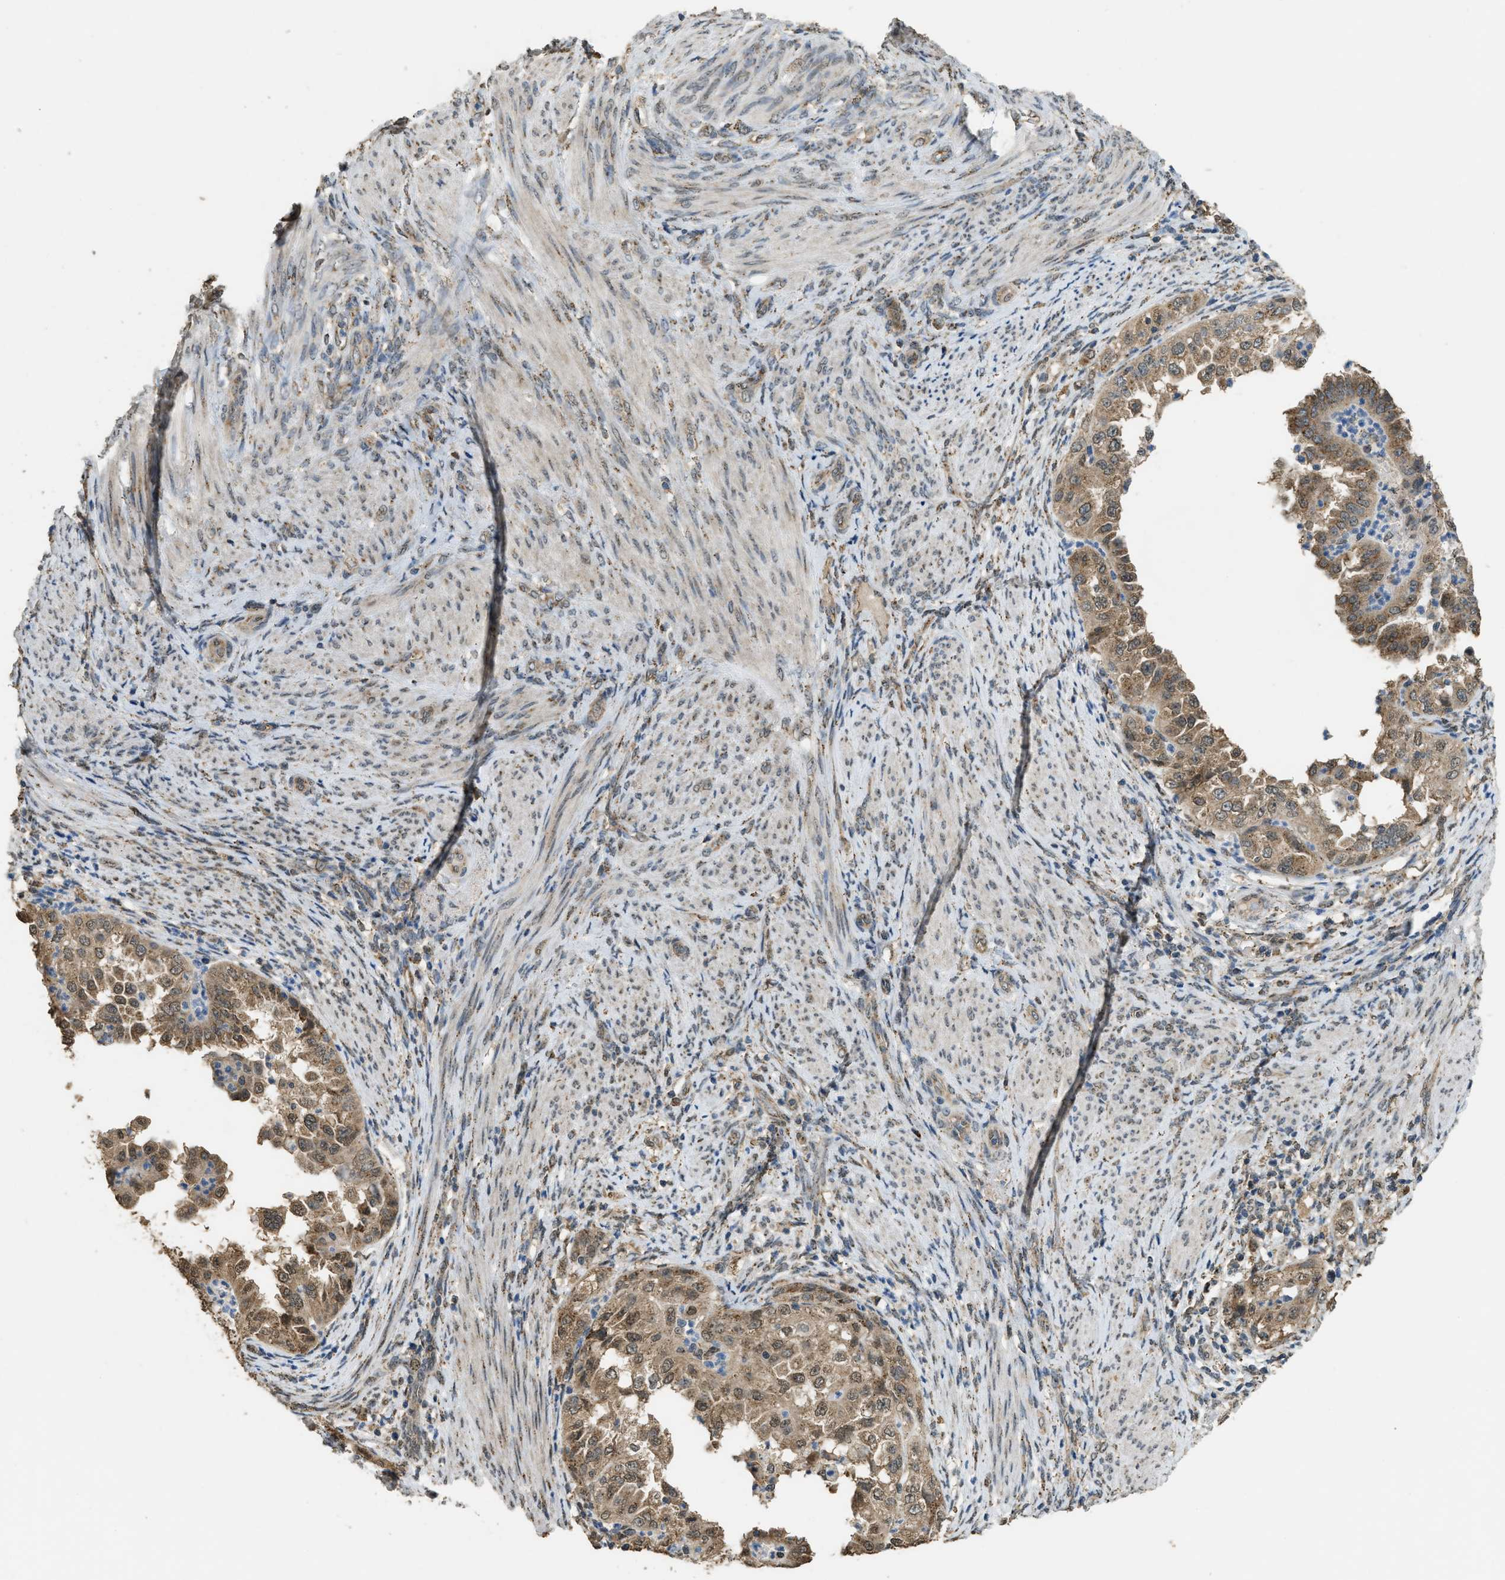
{"staining": {"intensity": "moderate", "quantity": ">75%", "location": "cytoplasmic/membranous"}, "tissue": "endometrial cancer", "cell_type": "Tumor cells", "image_type": "cancer", "snomed": [{"axis": "morphology", "description": "Adenocarcinoma, NOS"}, {"axis": "topography", "description": "Endometrium"}], "caption": "Moderate cytoplasmic/membranous staining for a protein is present in approximately >75% of tumor cells of endometrial cancer using immunohistochemistry.", "gene": "IPO7", "patient": {"sex": "female", "age": 85}}